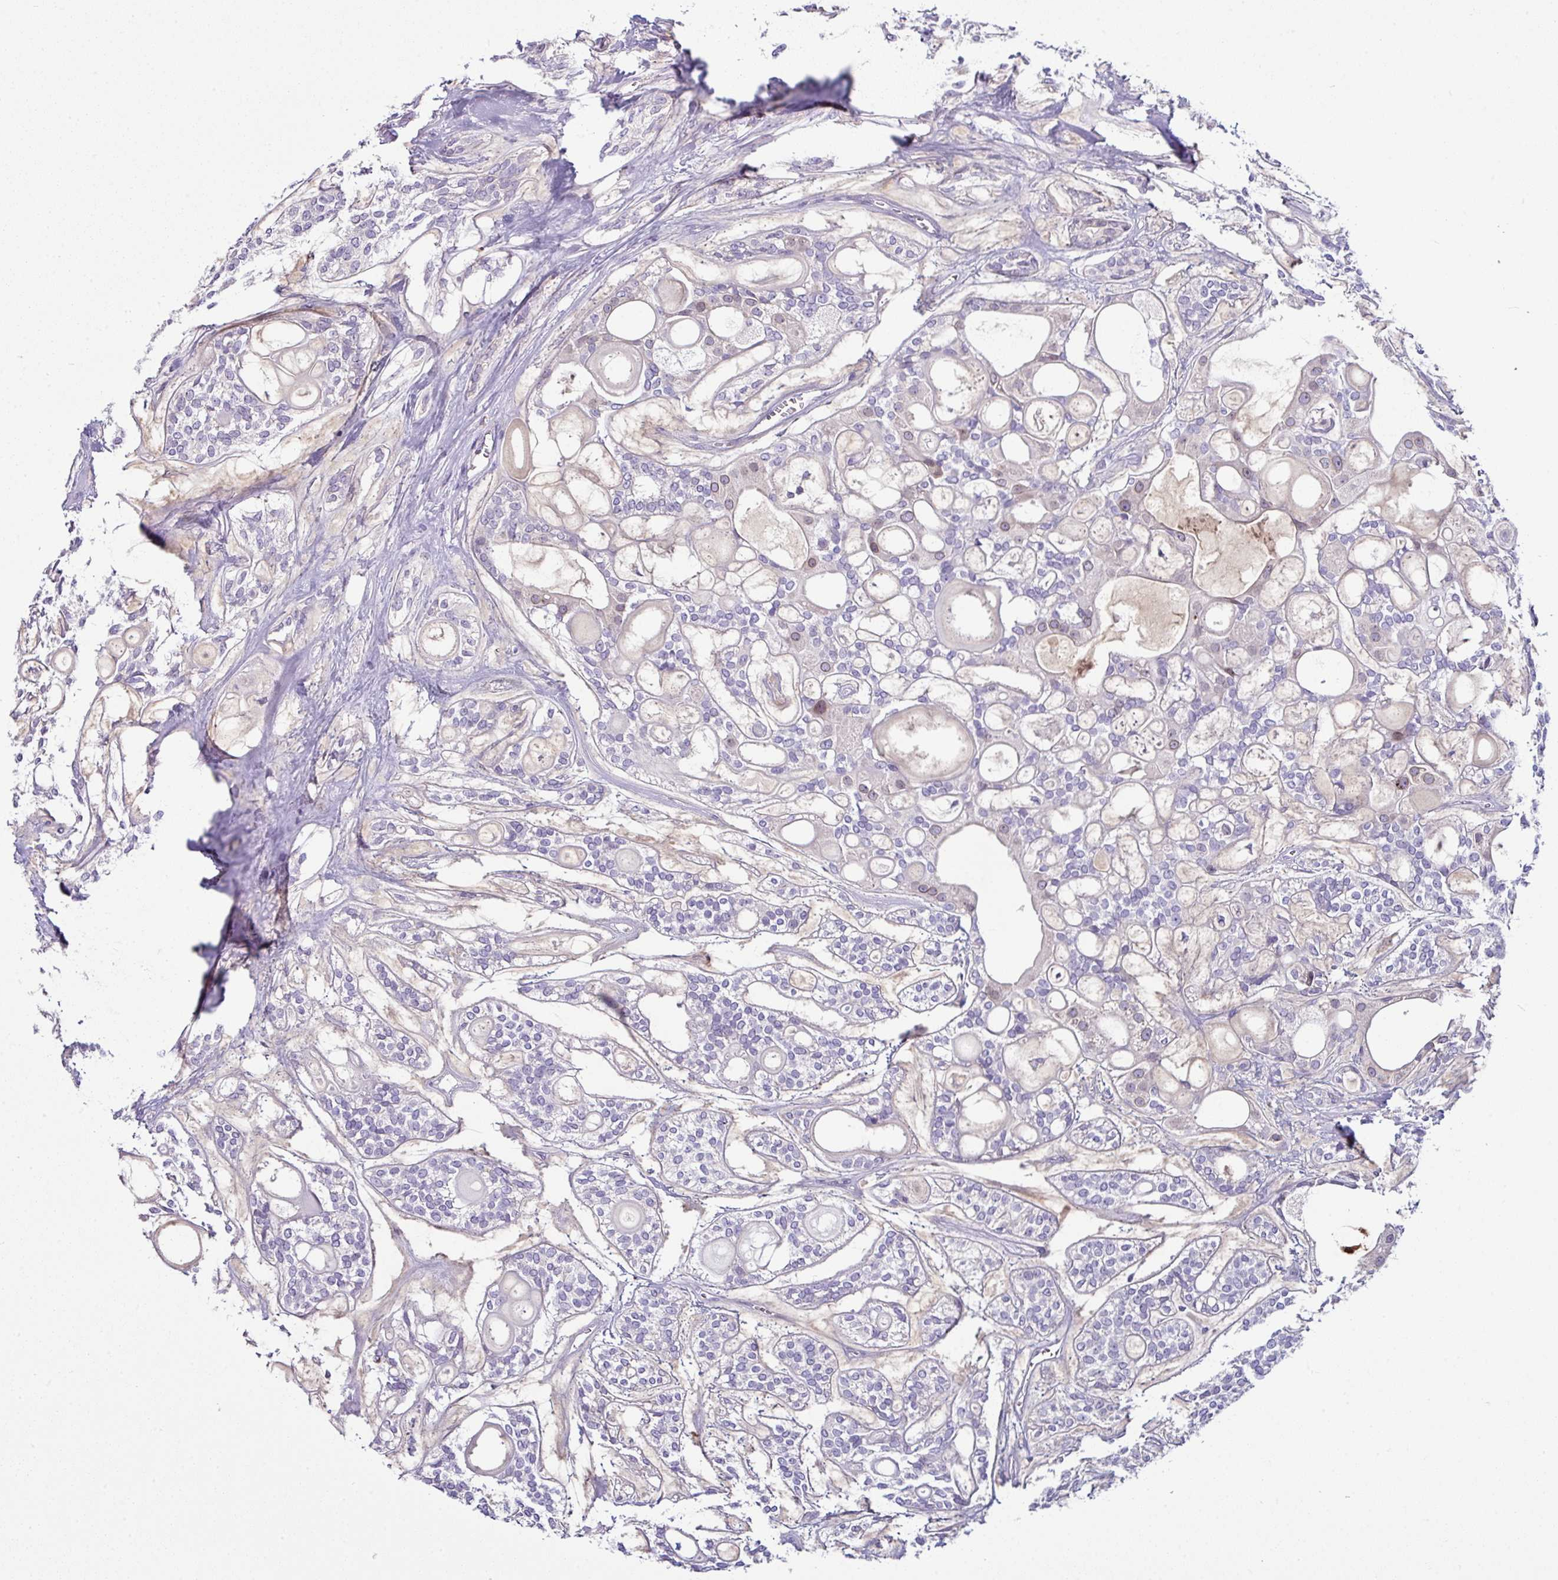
{"staining": {"intensity": "negative", "quantity": "none", "location": "none"}, "tissue": "head and neck cancer", "cell_type": "Tumor cells", "image_type": "cancer", "snomed": [{"axis": "morphology", "description": "Adenocarcinoma, NOS"}, {"axis": "topography", "description": "Head-Neck"}], "caption": "A micrograph of head and neck cancer (adenocarcinoma) stained for a protein reveals no brown staining in tumor cells. (Brightfield microscopy of DAB immunohistochemistry at high magnification).", "gene": "SLAMF6", "patient": {"sex": "male", "age": 66}}